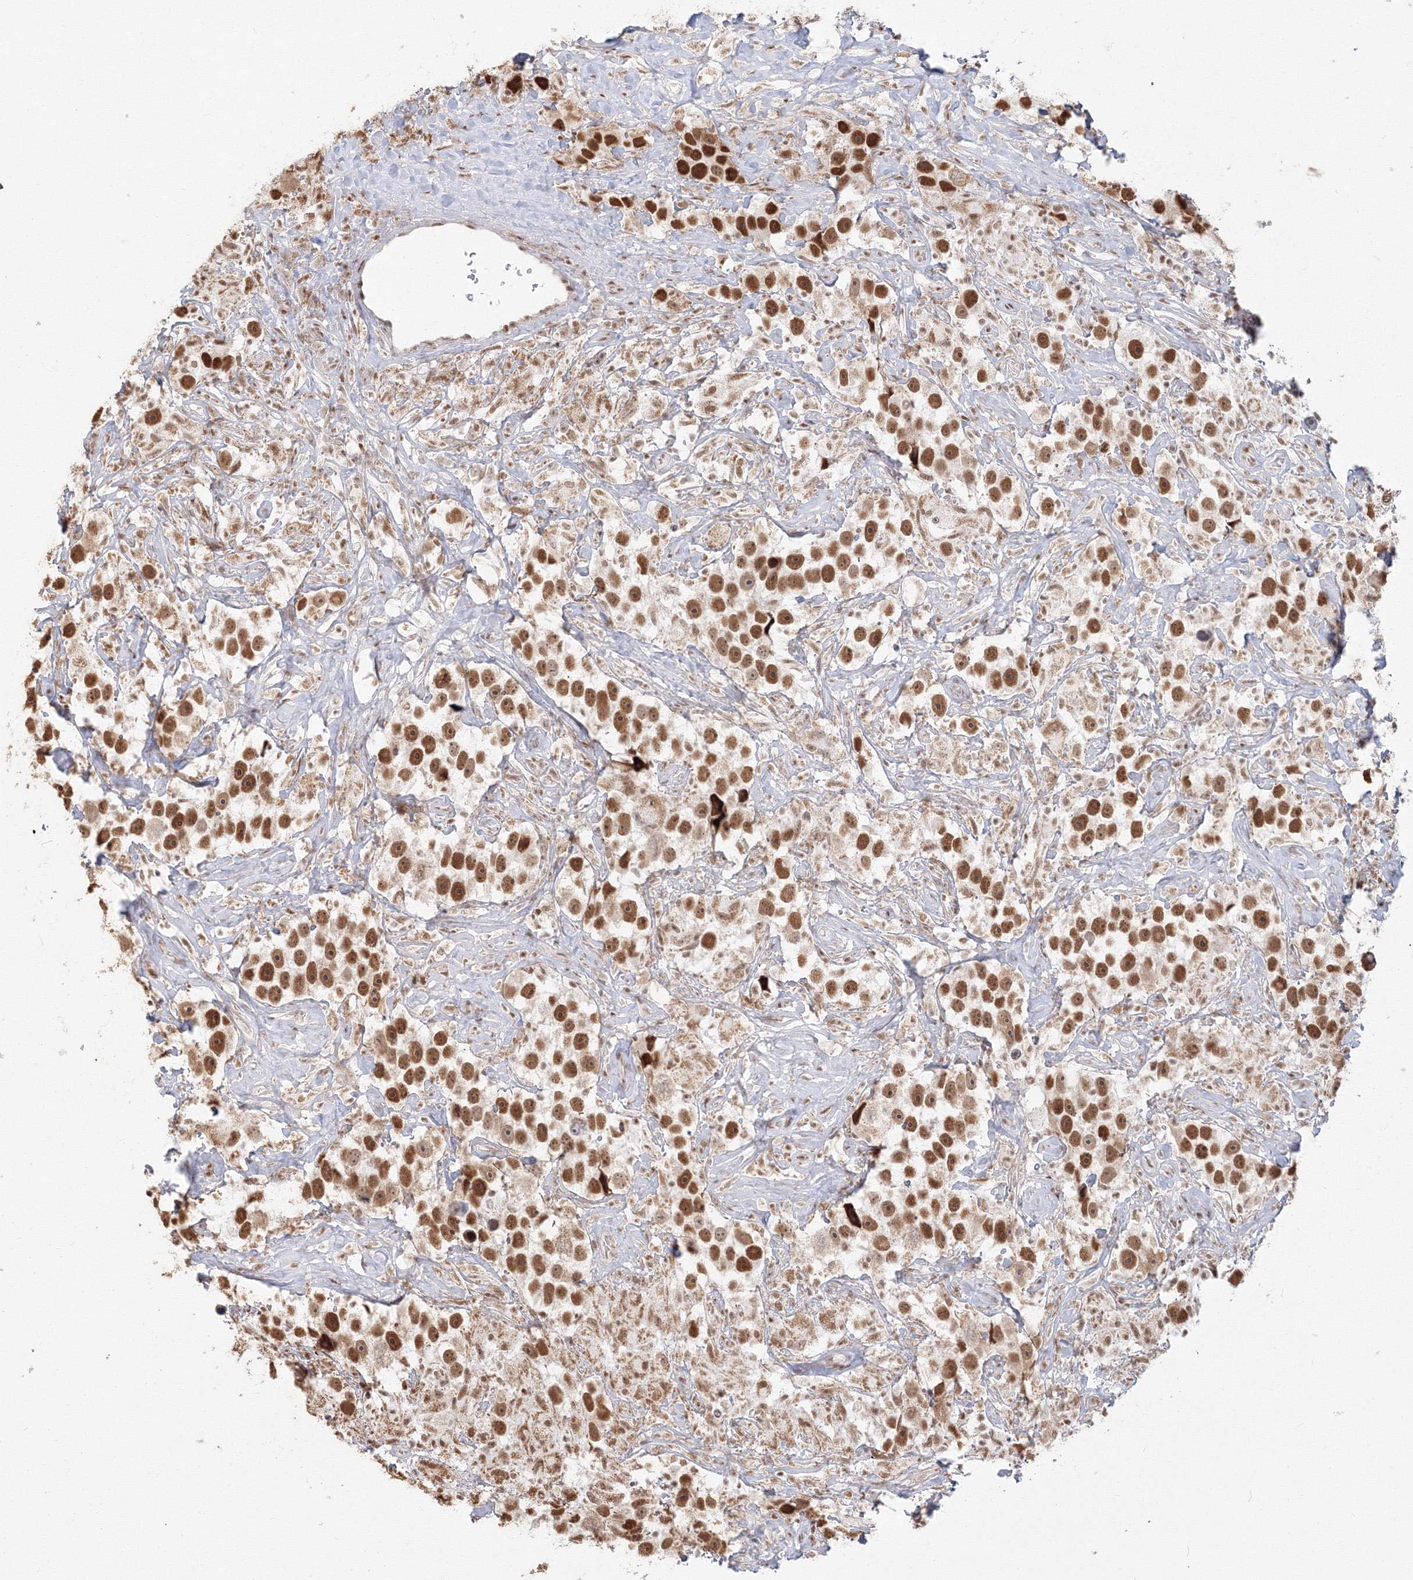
{"staining": {"intensity": "strong", "quantity": ">75%", "location": "nuclear"}, "tissue": "testis cancer", "cell_type": "Tumor cells", "image_type": "cancer", "snomed": [{"axis": "morphology", "description": "Seminoma, NOS"}, {"axis": "topography", "description": "Testis"}], "caption": "DAB immunohistochemical staining of human testis seminoma demonstrates strong nuclear protein expression in approximately >75% of tumor cells.", "gene": "PPP4R2", "patient": {"sex": "male", "age": 49}}